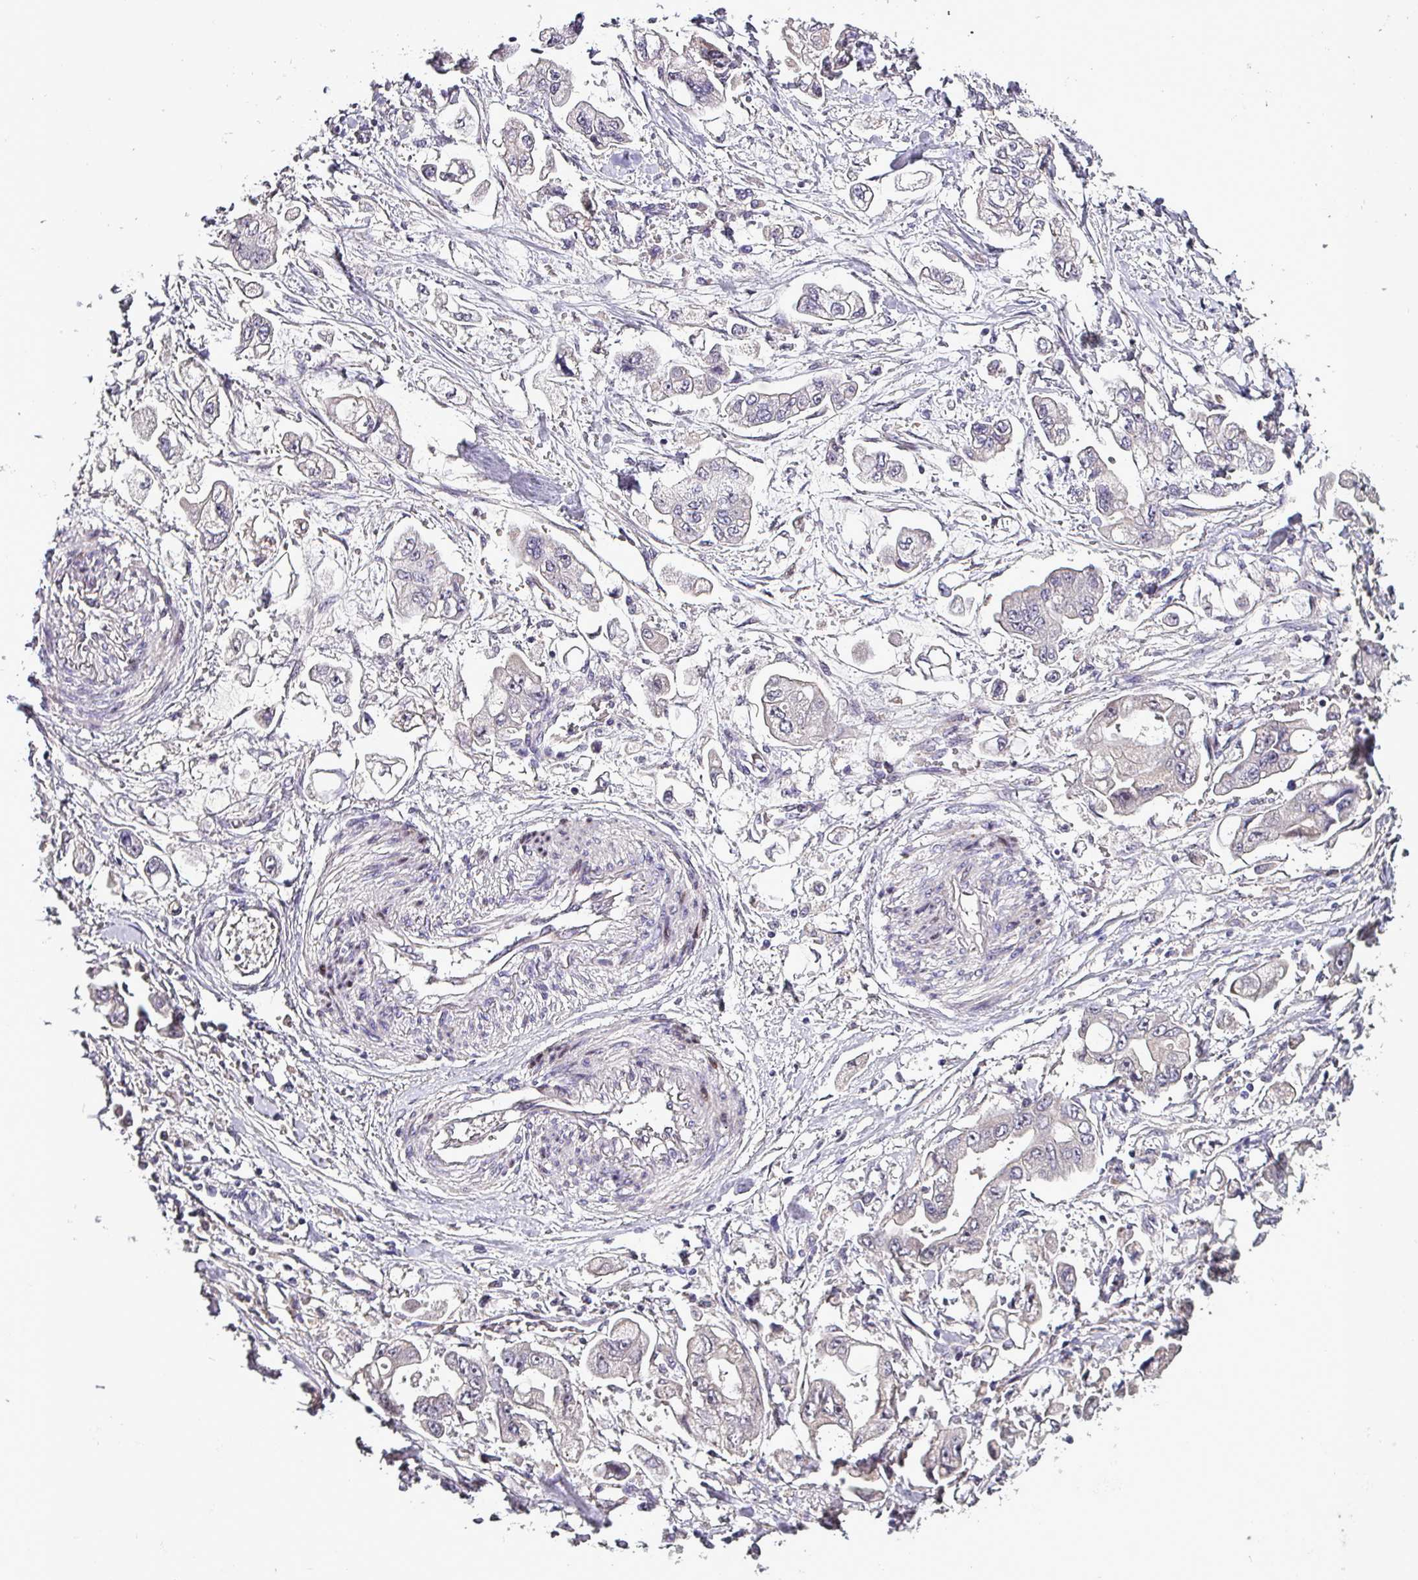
{"staining": {"intensity": "negative", "quantity": "none", "location": "none"}, "tissue": "stomach cancer", "cell_type": "Tumor cells", "image_type": "cancer", "snomed": [{"axis": "morphology", "description": "Adenocarcinoma, NOS"}, {"axis": "topography", "description": "Stomach"}], "caption": "Immunohistochemistry (IHC) image of neoplastic tissue: human stomach adenocarcinoma stained with DAB (3,3'-diaminobenzidine) exhibits no significant protein expression in tumor cells.", "gene": "GRAPL", "patient": {"sex": "male", "age": 62}}